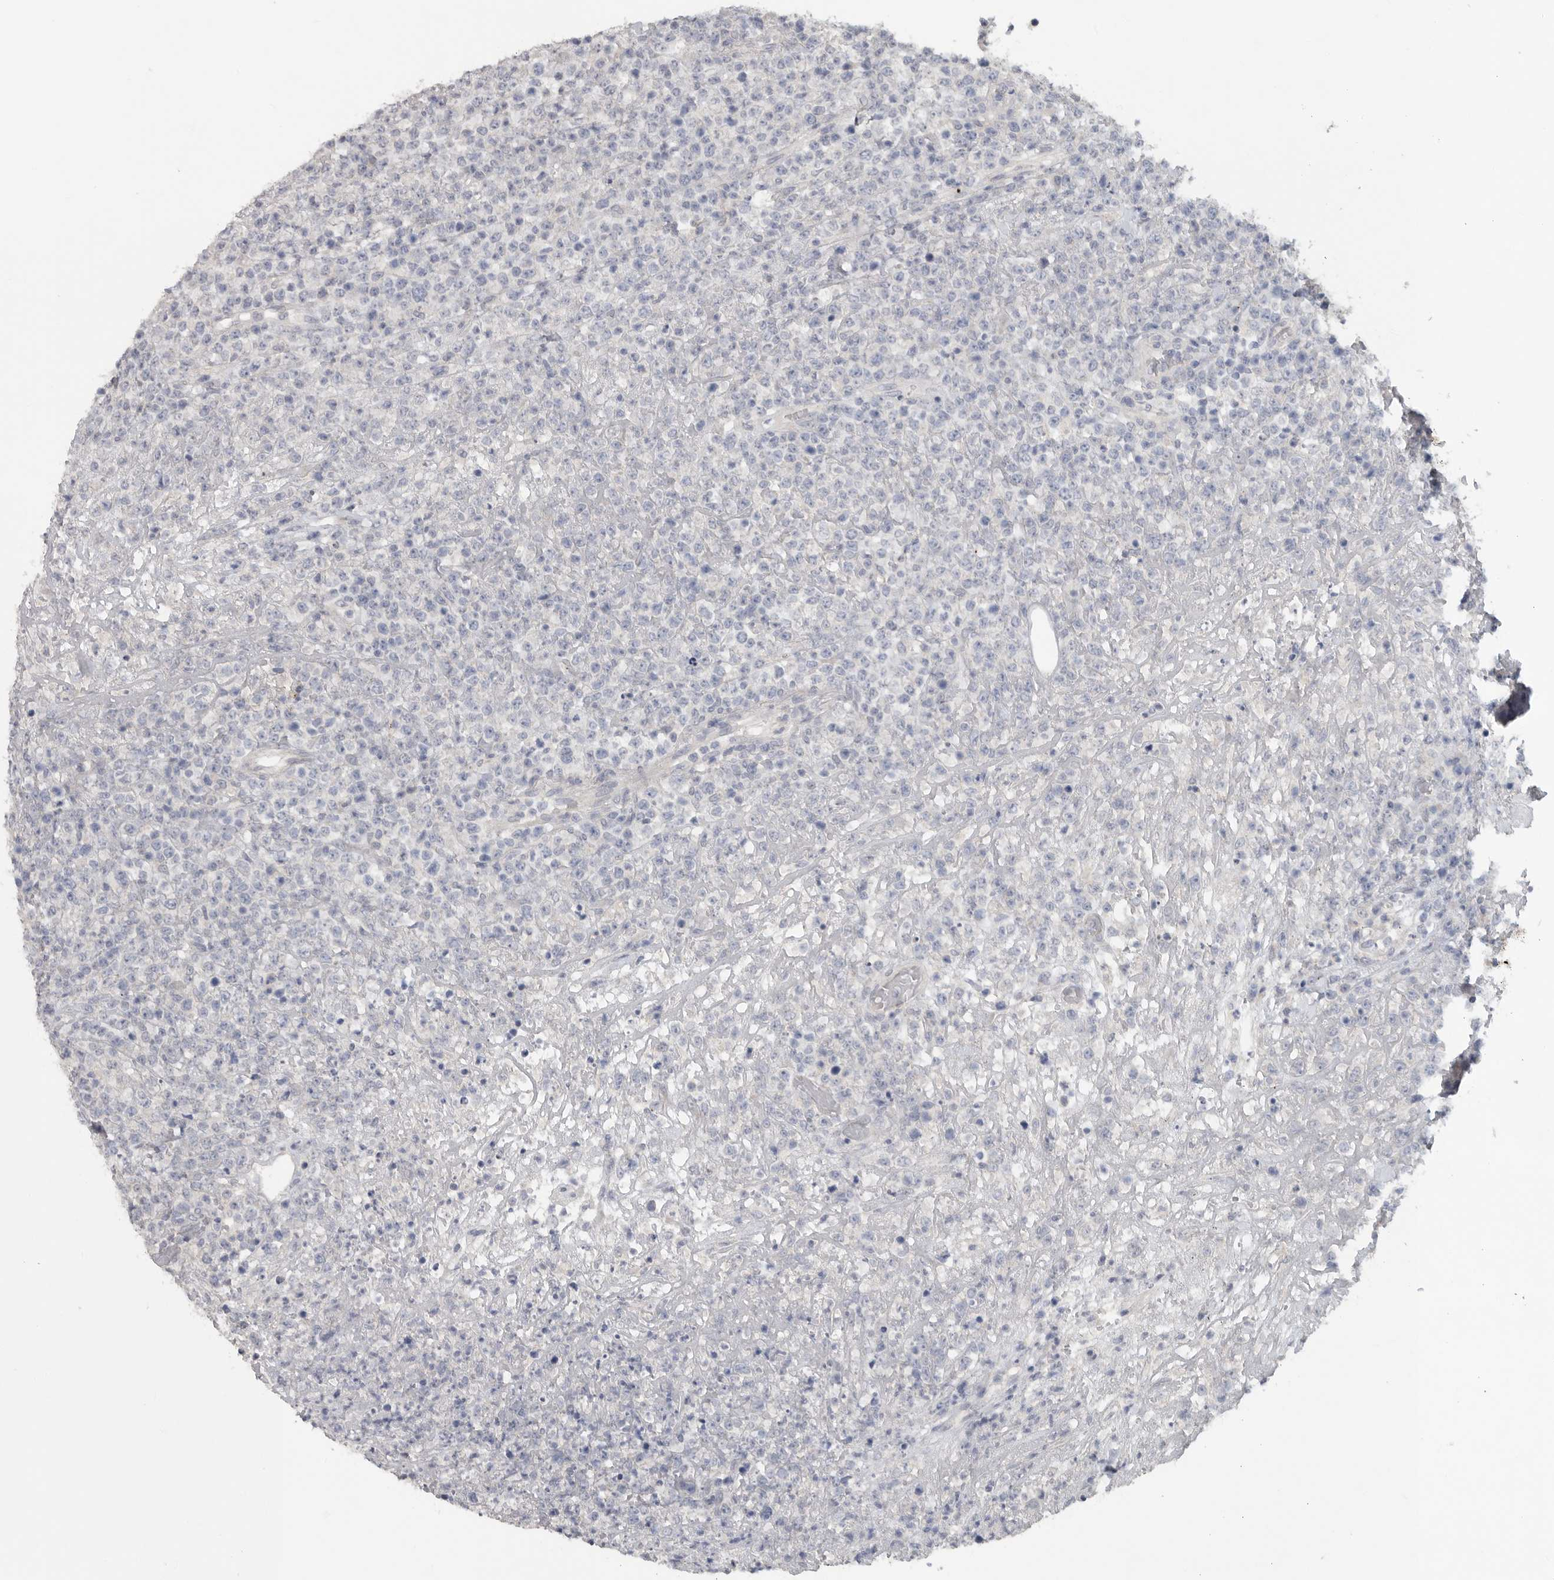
{"staining": {"intensity": "negative", "quantity": "none", "location": "none"}, "tissue": "lymphoma", "cell_type": "Tumor cells", "image_type": "cancer", "snomed": [{"axis": "morphology", "description": "Malignant lymphoma, non-Hodgkin's type, High grade"}, {"axis": "topography", "description": "Colon"}], "caption": "Lymphoma was stained to show a protein in brown. There is no significant staining in tumor cells.", "gene": "REG4", "patient": {"sex": "female", "age": 53}}